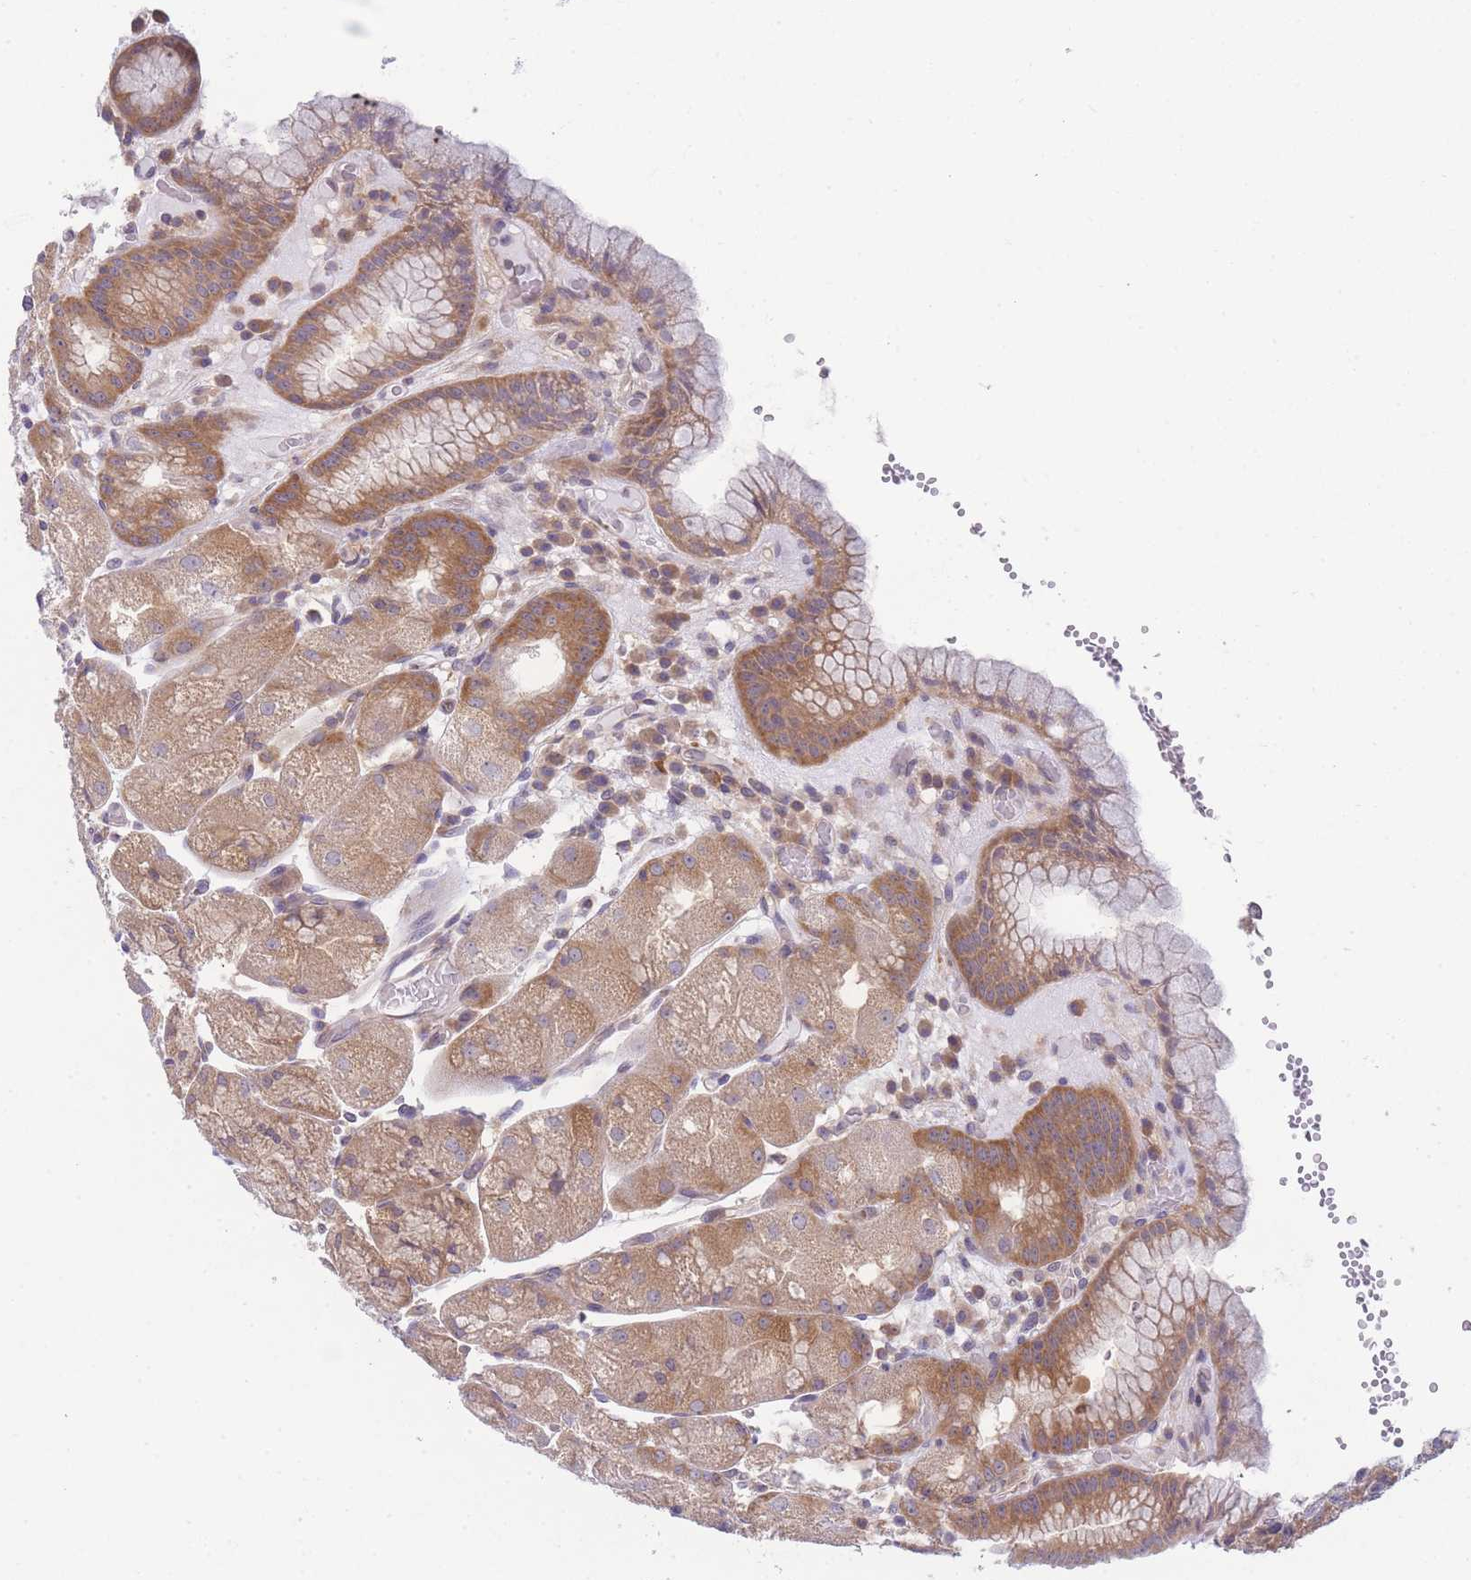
{"staining": {"intensity": "moderate", "quantity": ">75%", "location": "cytoplasmic/membranous"}, "tissue": "stomach", "cell_type": "Glandular cells", "image_type": "normal", "snomed": [{"axis": "morphology", "description": "Normal tissue, NOS"}, {"axis": "topography", "description": "Stomach, upper"}], "caption": "A brown stain shows moderate cytoplasmic/membranous positivity of a protein in glandular cells of benign stomach. (Brightfield microscopy of DAB IHC at high magnification).", "gene": "PFDN6", "patient": {"sex": "male", "age": 52}}